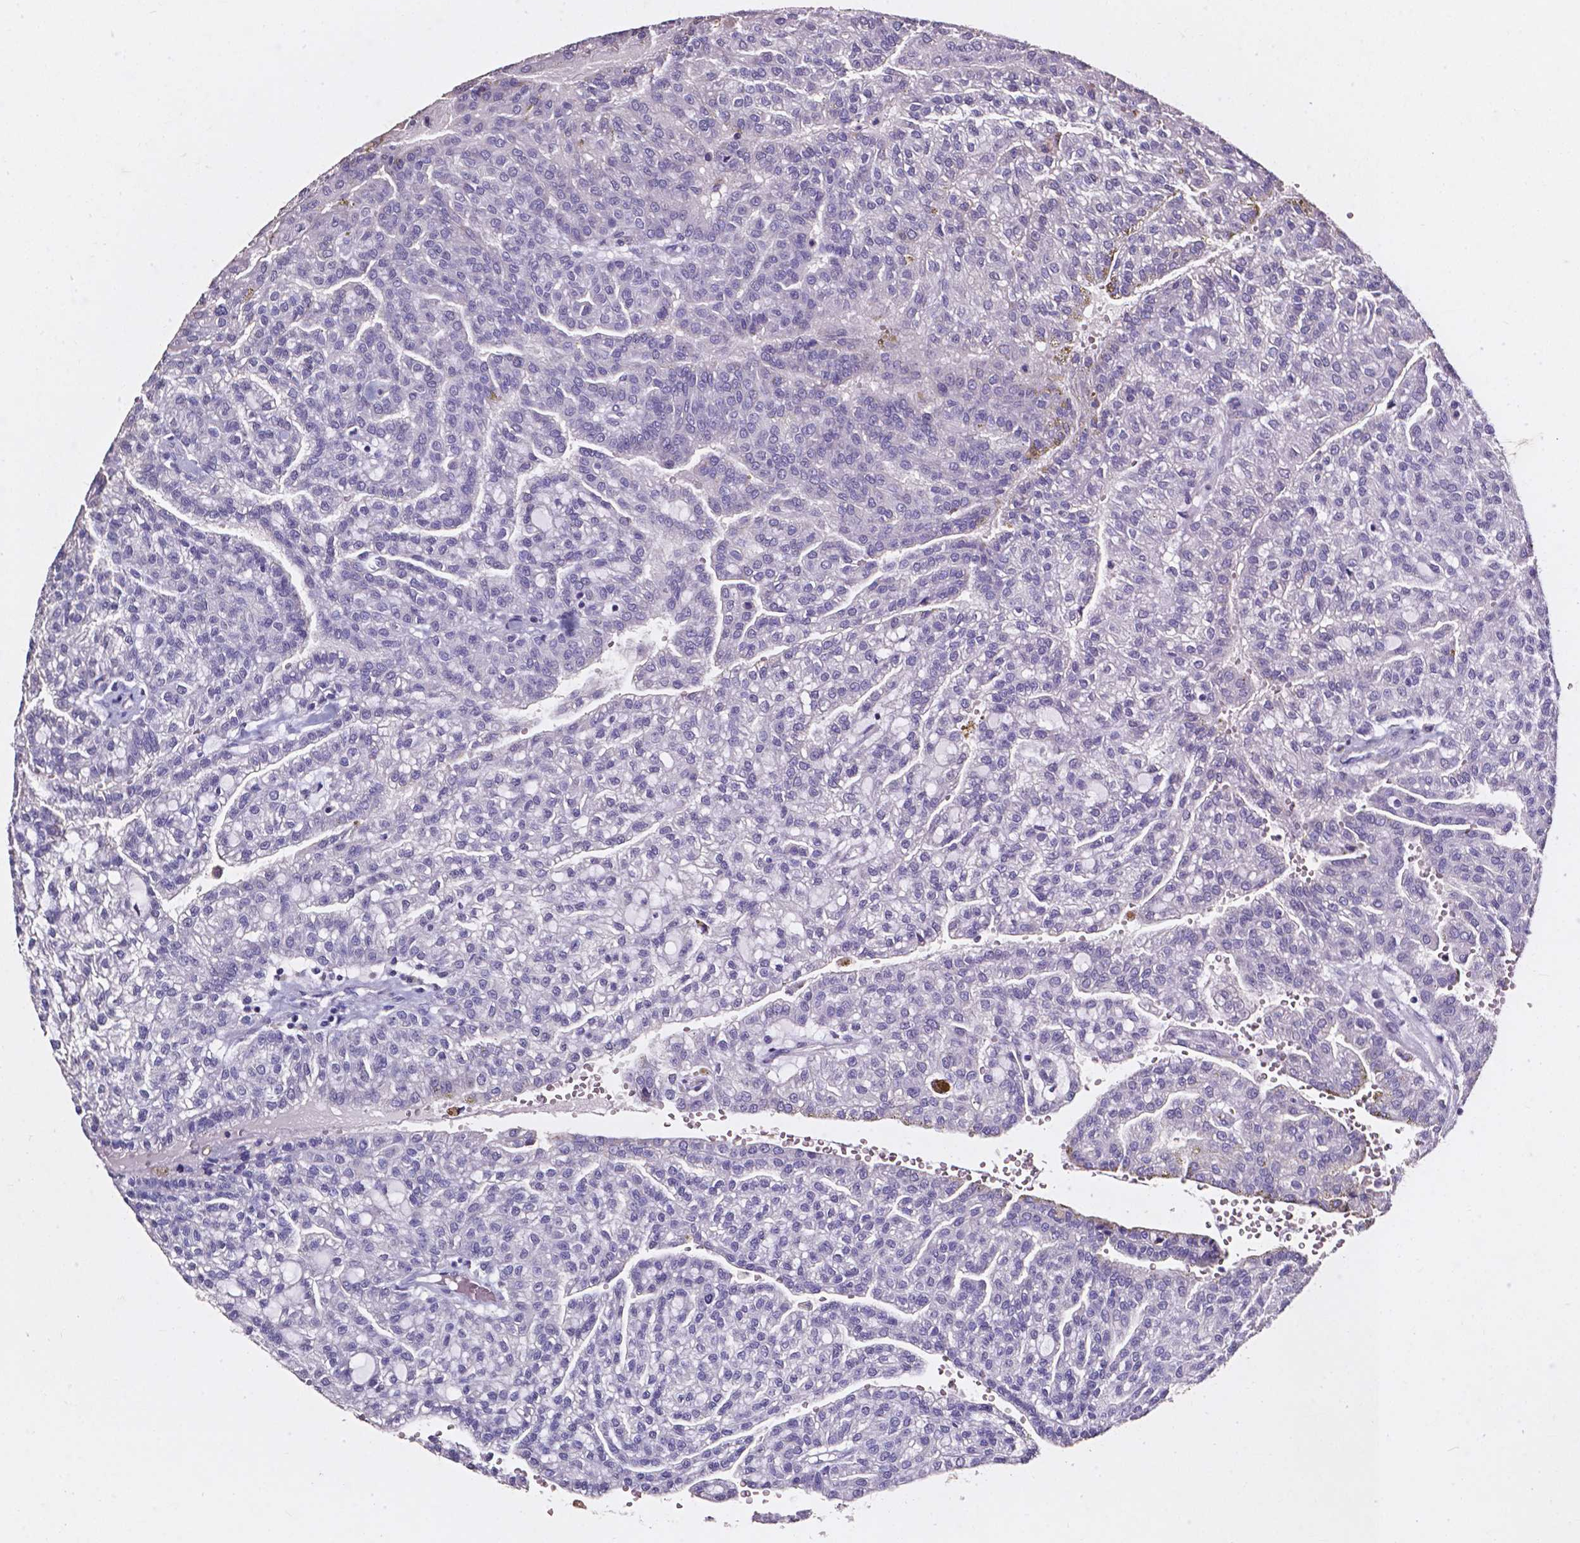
{"staining": {"intensity": "negative", "quantity": "none", "location": "none"}, "tissue": "renal cancer", "cell_type": "Tumor cells", "image_type": "cancer", "snomed": [{"axis": "morphology", "description": "Adenocarcinoma, NOS"}, {"axis": "topography", "description": "Kidney"}], "caption": "Renal cancer was stained to show a protein in brown. There is no significant staining in tumor cells. Brightfield microscopy of immunohistochemistry stained with DAB (brown) and hematoxylin (blue), captured at high magnification.", "gene": "AKR1B10", "patient": {"sex": "male", "age": 63}}